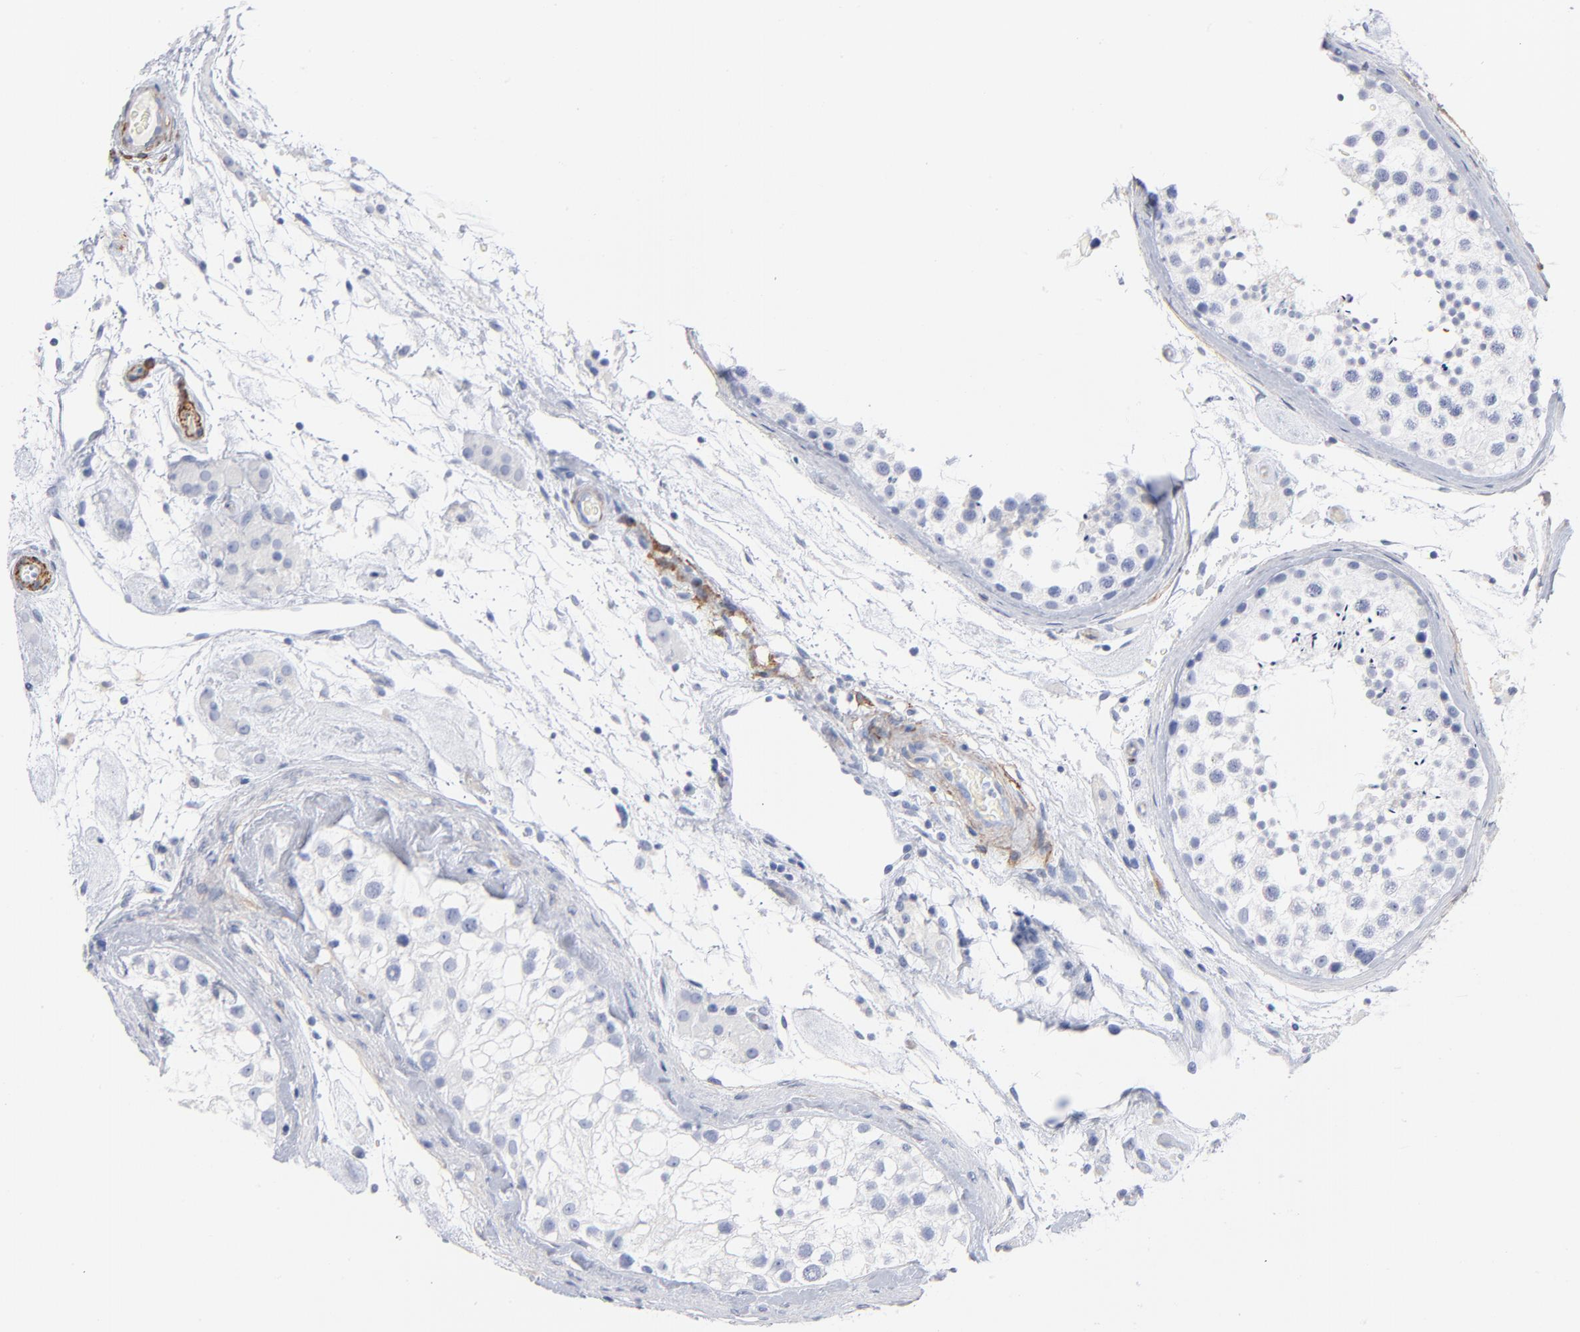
{"staining": {"intensity": "negative", "quantity": "none", "location": "none"}, "tissue": "testis", "cell_type": "Cells in seminiferous ducts", "image_type": "normal", "snomed": [{"axis": "morphology", "description": "Normal tissue, NOS"}, {"axis": "topography", "description": "Testis"}], "caption": "DAB (3,3'-diaminobenzidine) immunohistochemical staining of unremarkable human testis demonstrates no significant staining in cells in seminiferous ducts.", "gene": "AGTR1", "patient": {"sex": "male", "age": 46}}